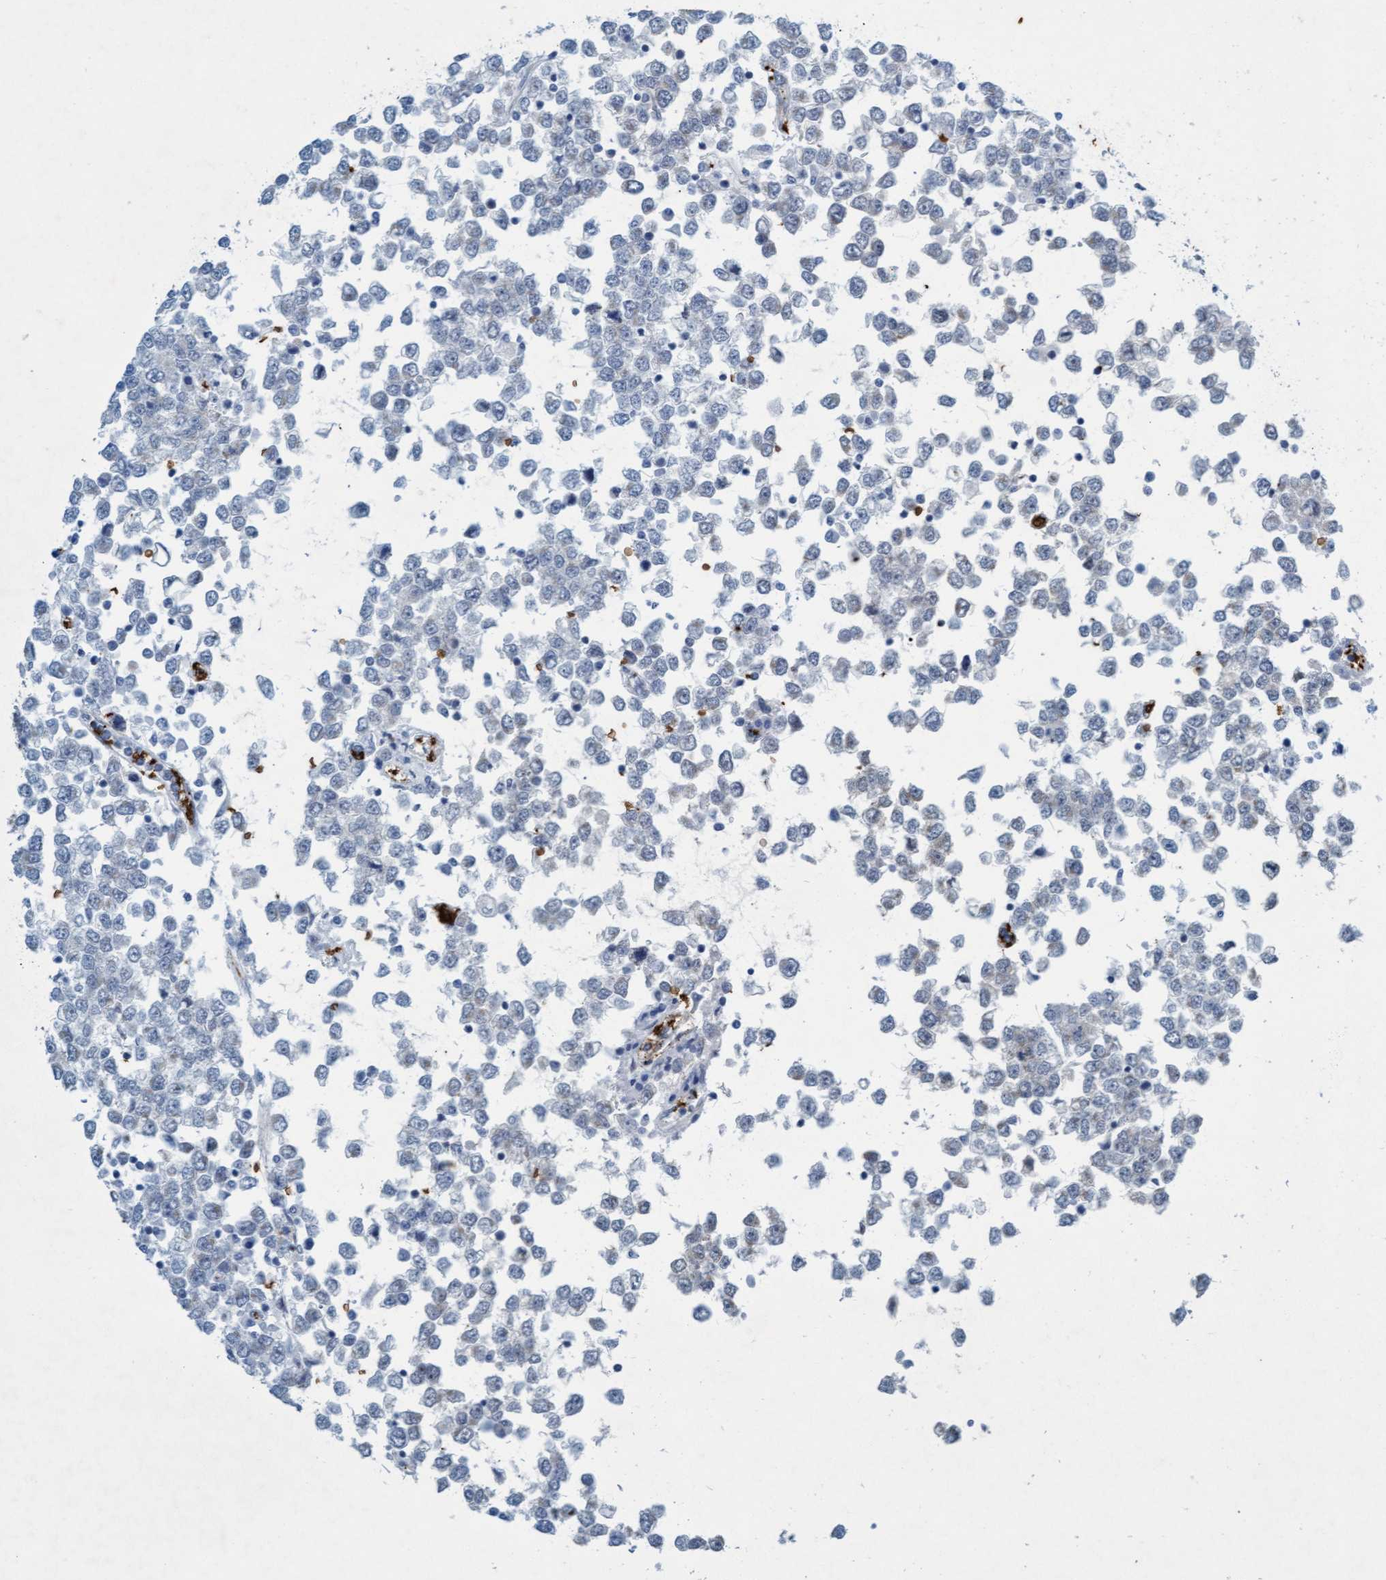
{"staining": {"intensity": "negative", "quantity": "none", "location": "none"}, "tissue": "testis cancer", "cell_type": "Tumor cells", "image_type": "cancer", "snomed": [{"axis": "morphology", "description": "Seminoma, NOS"}, {"axis": "topography", "description": "Testis"}], "caption": "The micrograph demonstrates no significant positivity in tumor cells of seminoma (testis).", "gene": "SPEM2", "patient": {"sex": "male", "age": 65}}